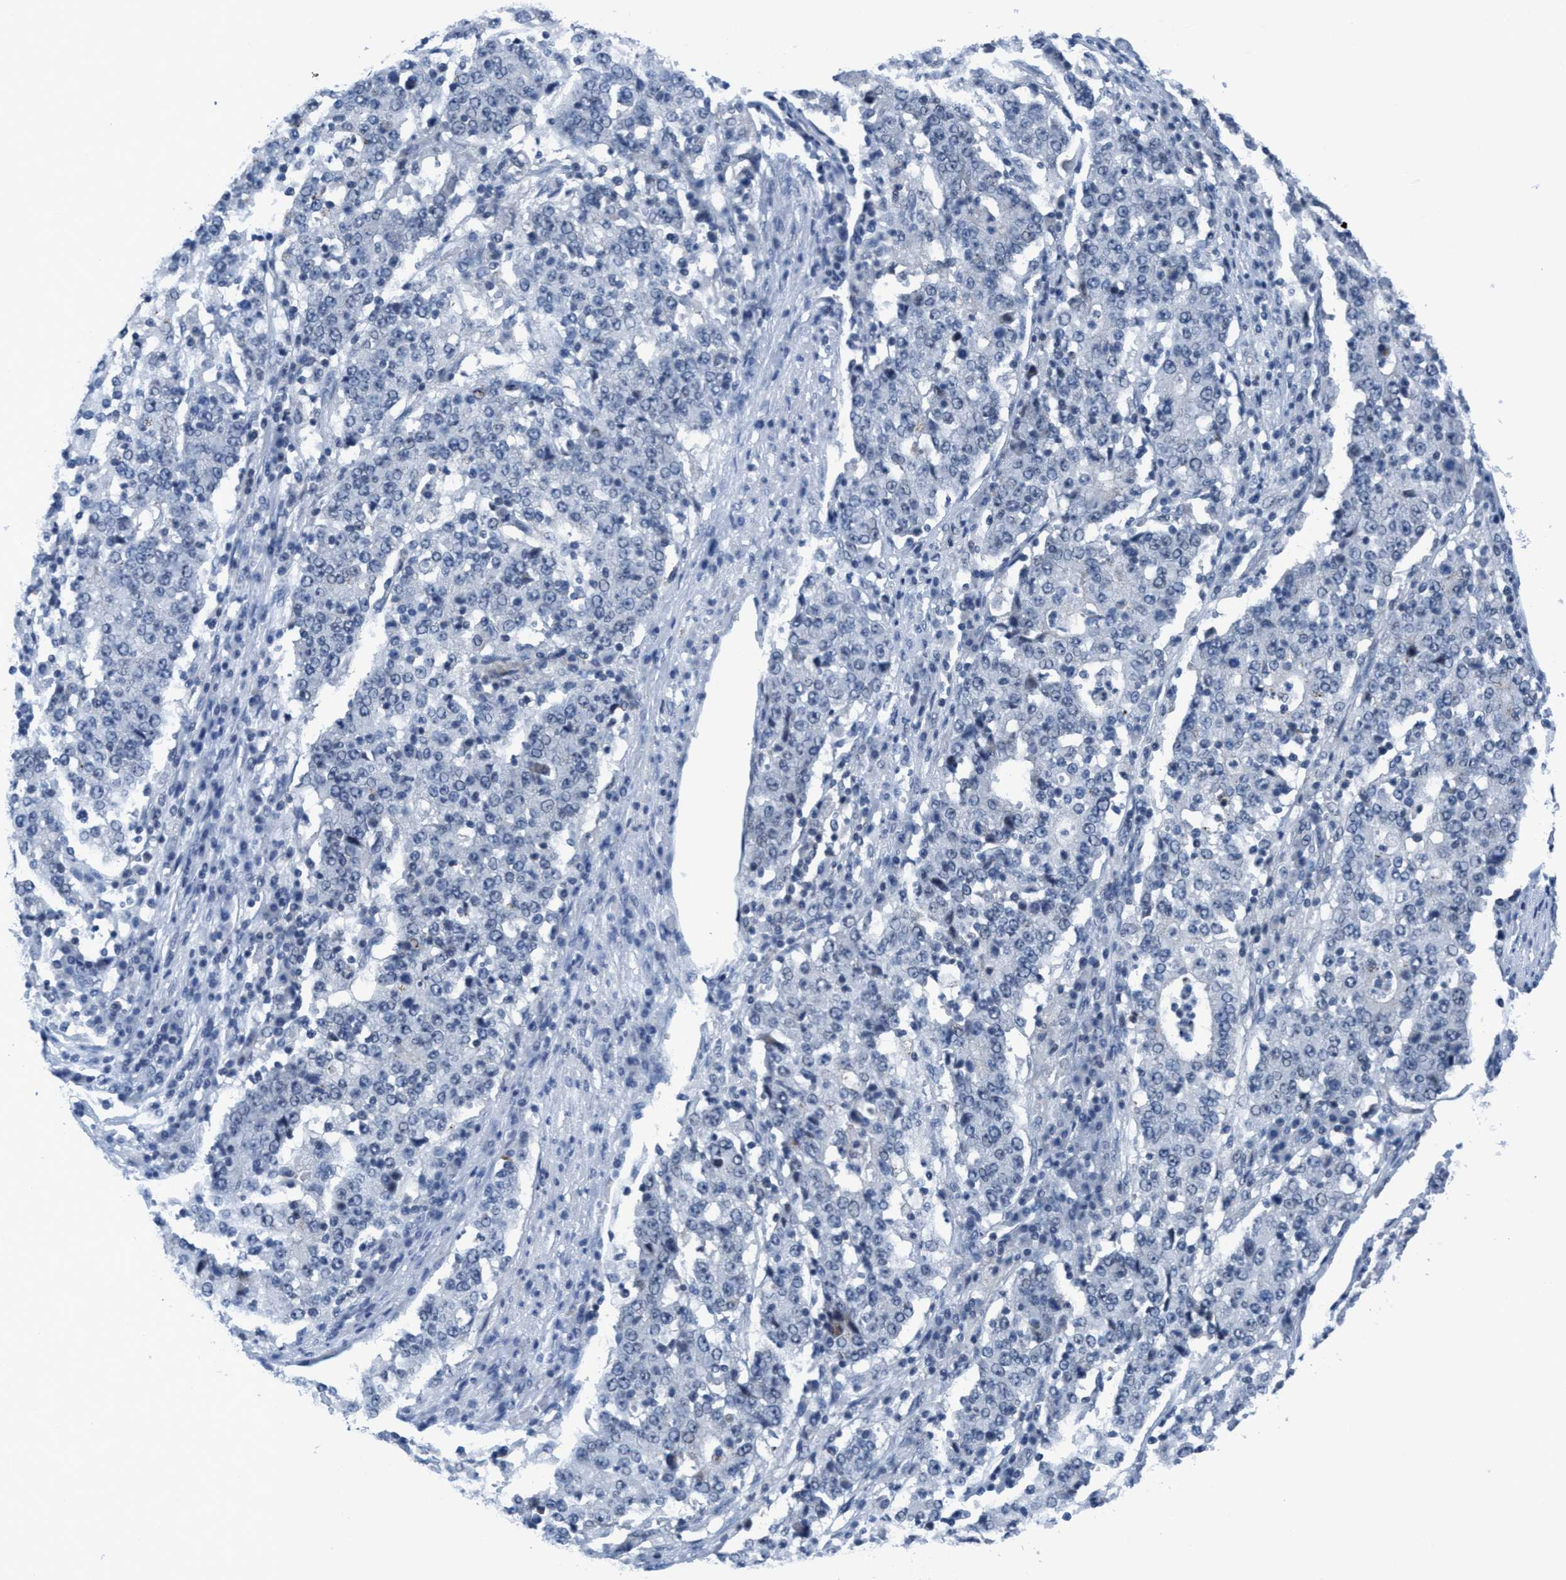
{"staining": {"intensity": "negative", "quantity": "none", "location": "none"}, "tissue": "stomach cancer", "cell_type": "Tumor cells", "image_type": "cancer", "snomed": [{"axis": "morphology", "description": "Adenocarcinoma, NOS"}, {"axis": "topography", "description": "Stomach"}], "caption": "IHC of human stomach cancer exhibits no staining in tumor cells.", "gene": "DNAI1", "patient": {"sex": "male", "age": 59}}